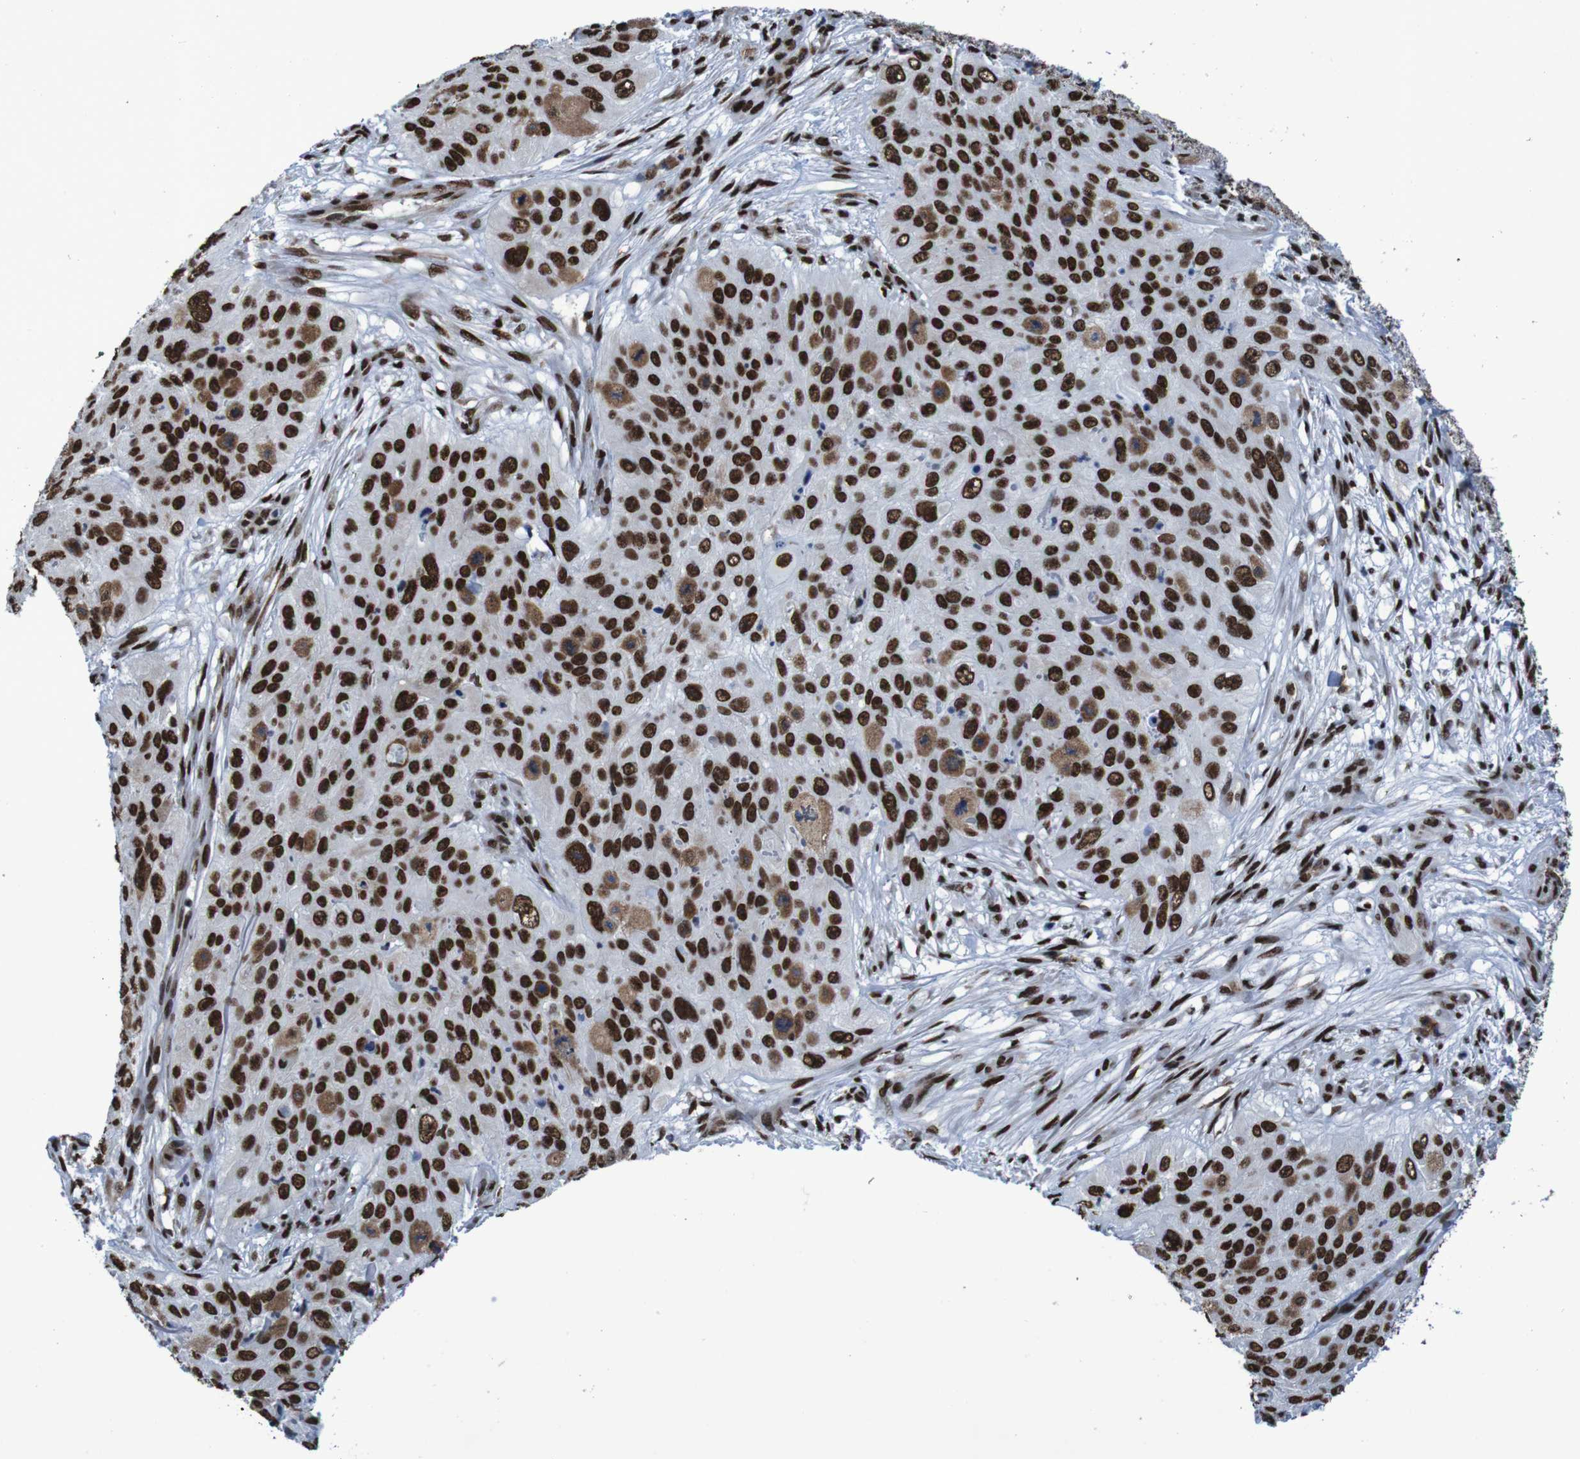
{"staining": {"intensity": "strong", "quantity": ">75%", "location": "nuclear"}, "tissue": "skin cancer", "cell_type": "Tumor cells", "image_type": "cancer", "snomed": [{"axis": "morphology", "description": "Squamous cell carcinoma, NOS"}, {"axis": "topography", "description": "Skin"}], "caption": "Human skin cancer (squamous cell carcinoma) stained with a brown dye shows strong nuclear positive expression in approximately >75% of tumor cells.", "gene": "HNRNPR", "patient": {"sex": "female", "age": 80}}